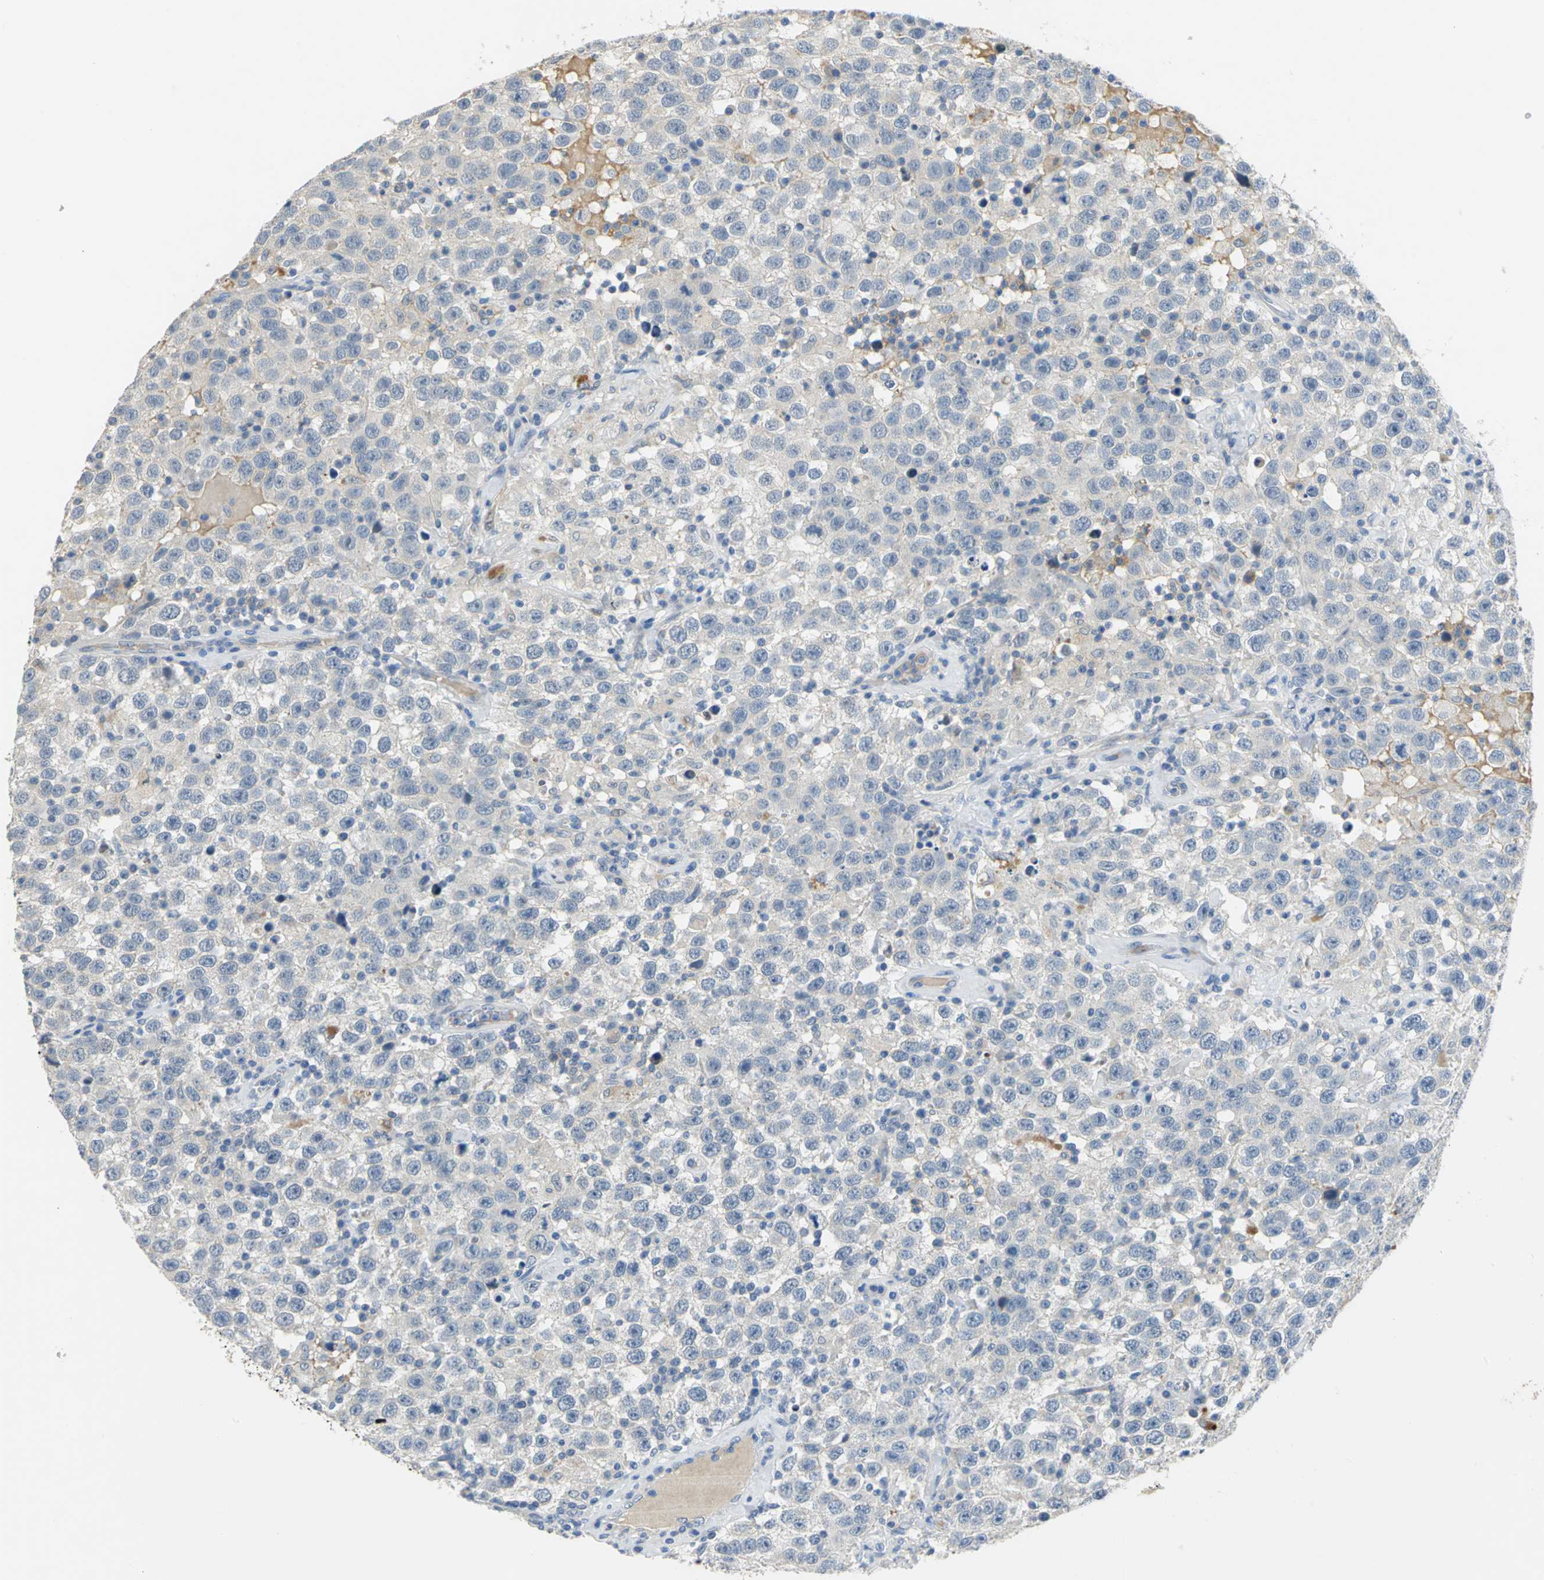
{"staining": {"intensity": "negative", "quantity": "none", "location": "none"}, "tissue": "testis cancer", "cell_type": "Tumor cells", "image_type": "cancer", "snomed": [{"axis": "morphology", "description": "Seminoma, NOS"}, {"axis": "topography", "description": "Testis"}], "caption": "Tumor cells show no significant expression in testis cancer (seminoma).", "gene": "IL17RB", "patient": {"sex": "male", "age": 41}}